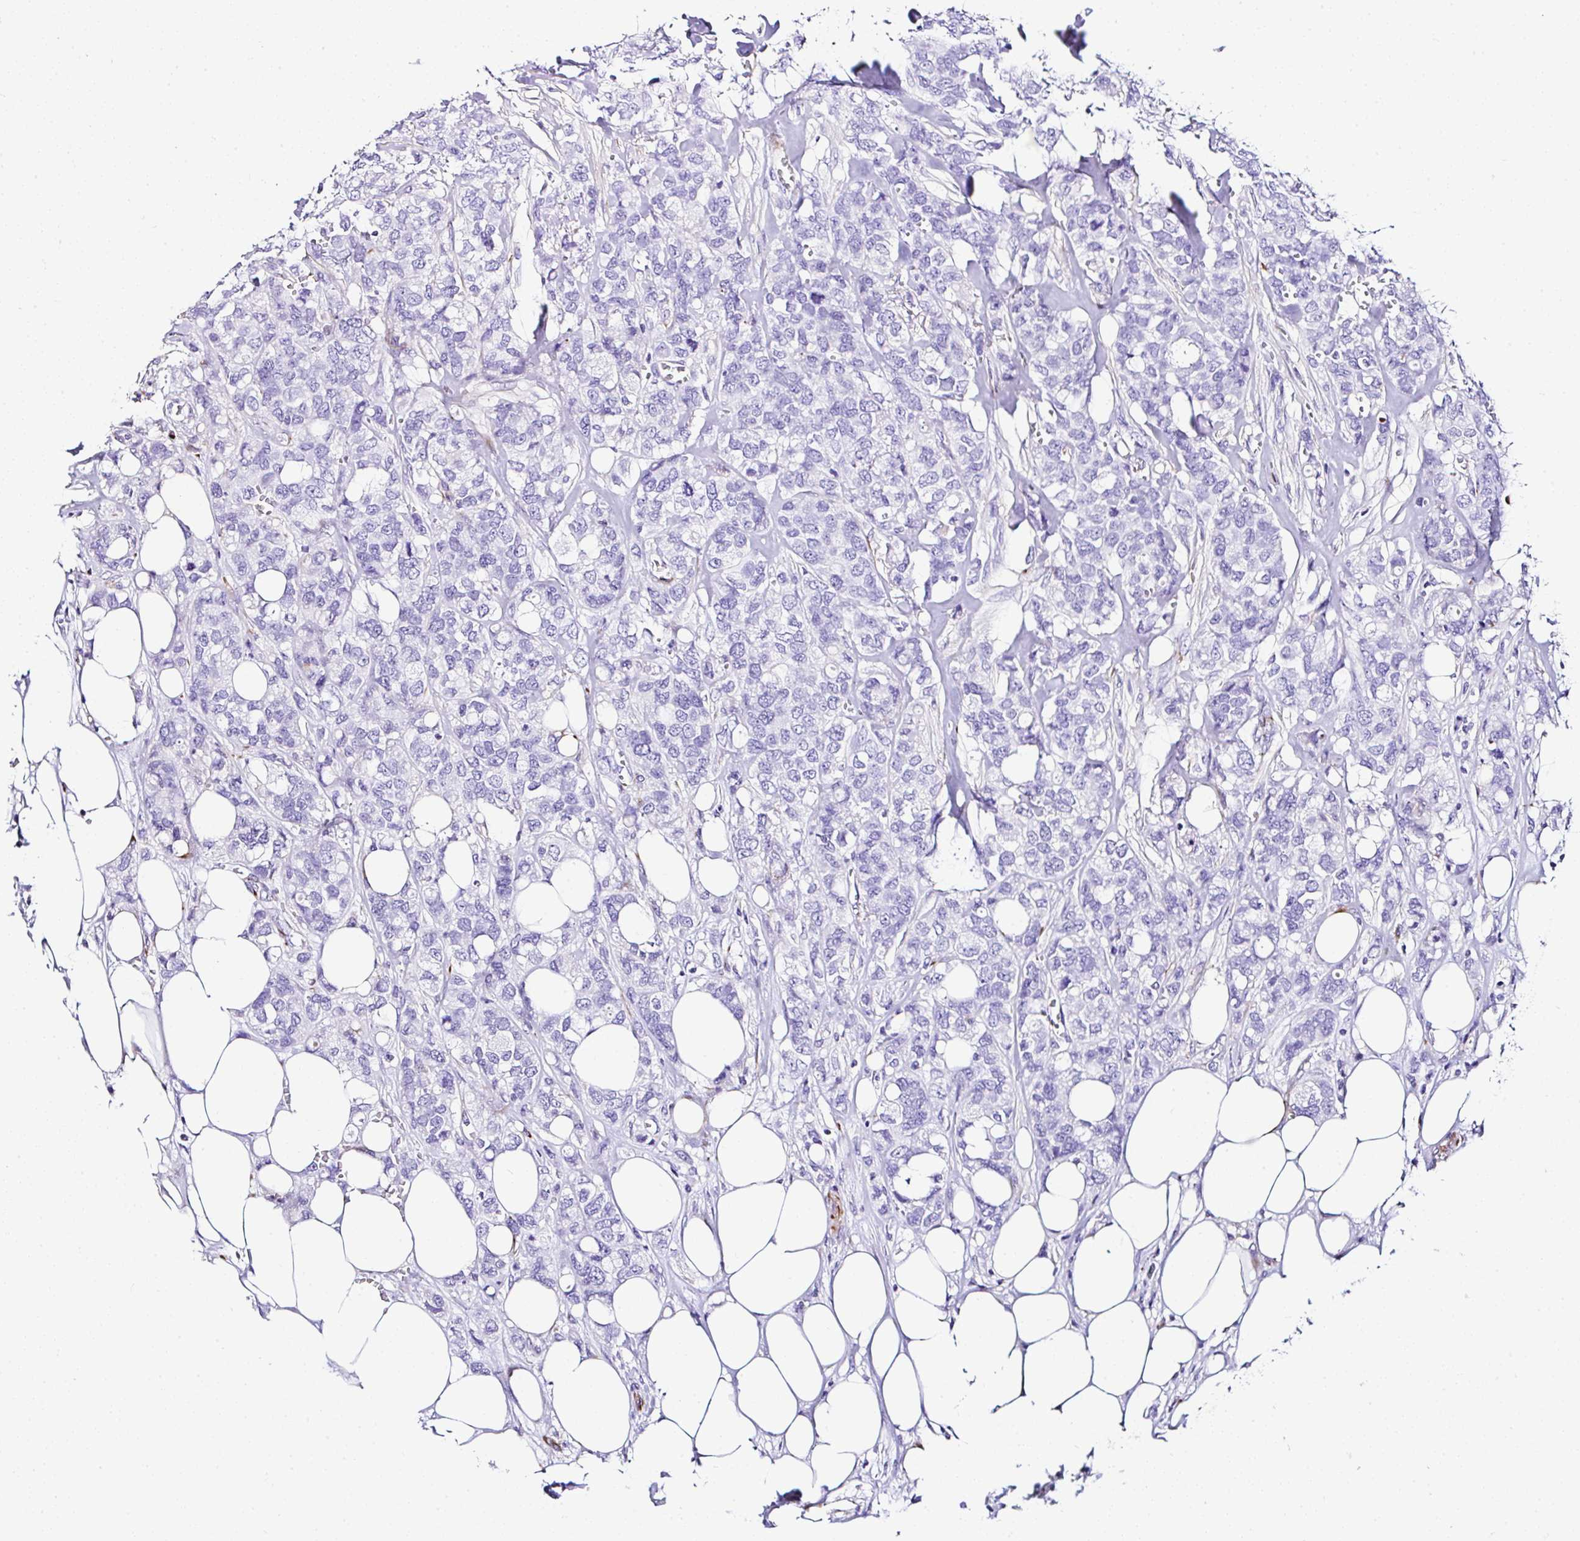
{"staining": {"intensity": "negative", "quantity": "none", "location": "none"}, "tissue": "breast cancer", "cell_type": "Tumor cells", "image_type": "cancer", "snomed": [{"axis": "morphology", "description": "Lobular carcinoma"}, {"axis": "topography", "description": "Breast"}], "caption": "Tumor cells show no significant positivity in breast lobular carcinoma.", "gene": "DEPDC5", "patient": {"sex": "female", "age": 91}}